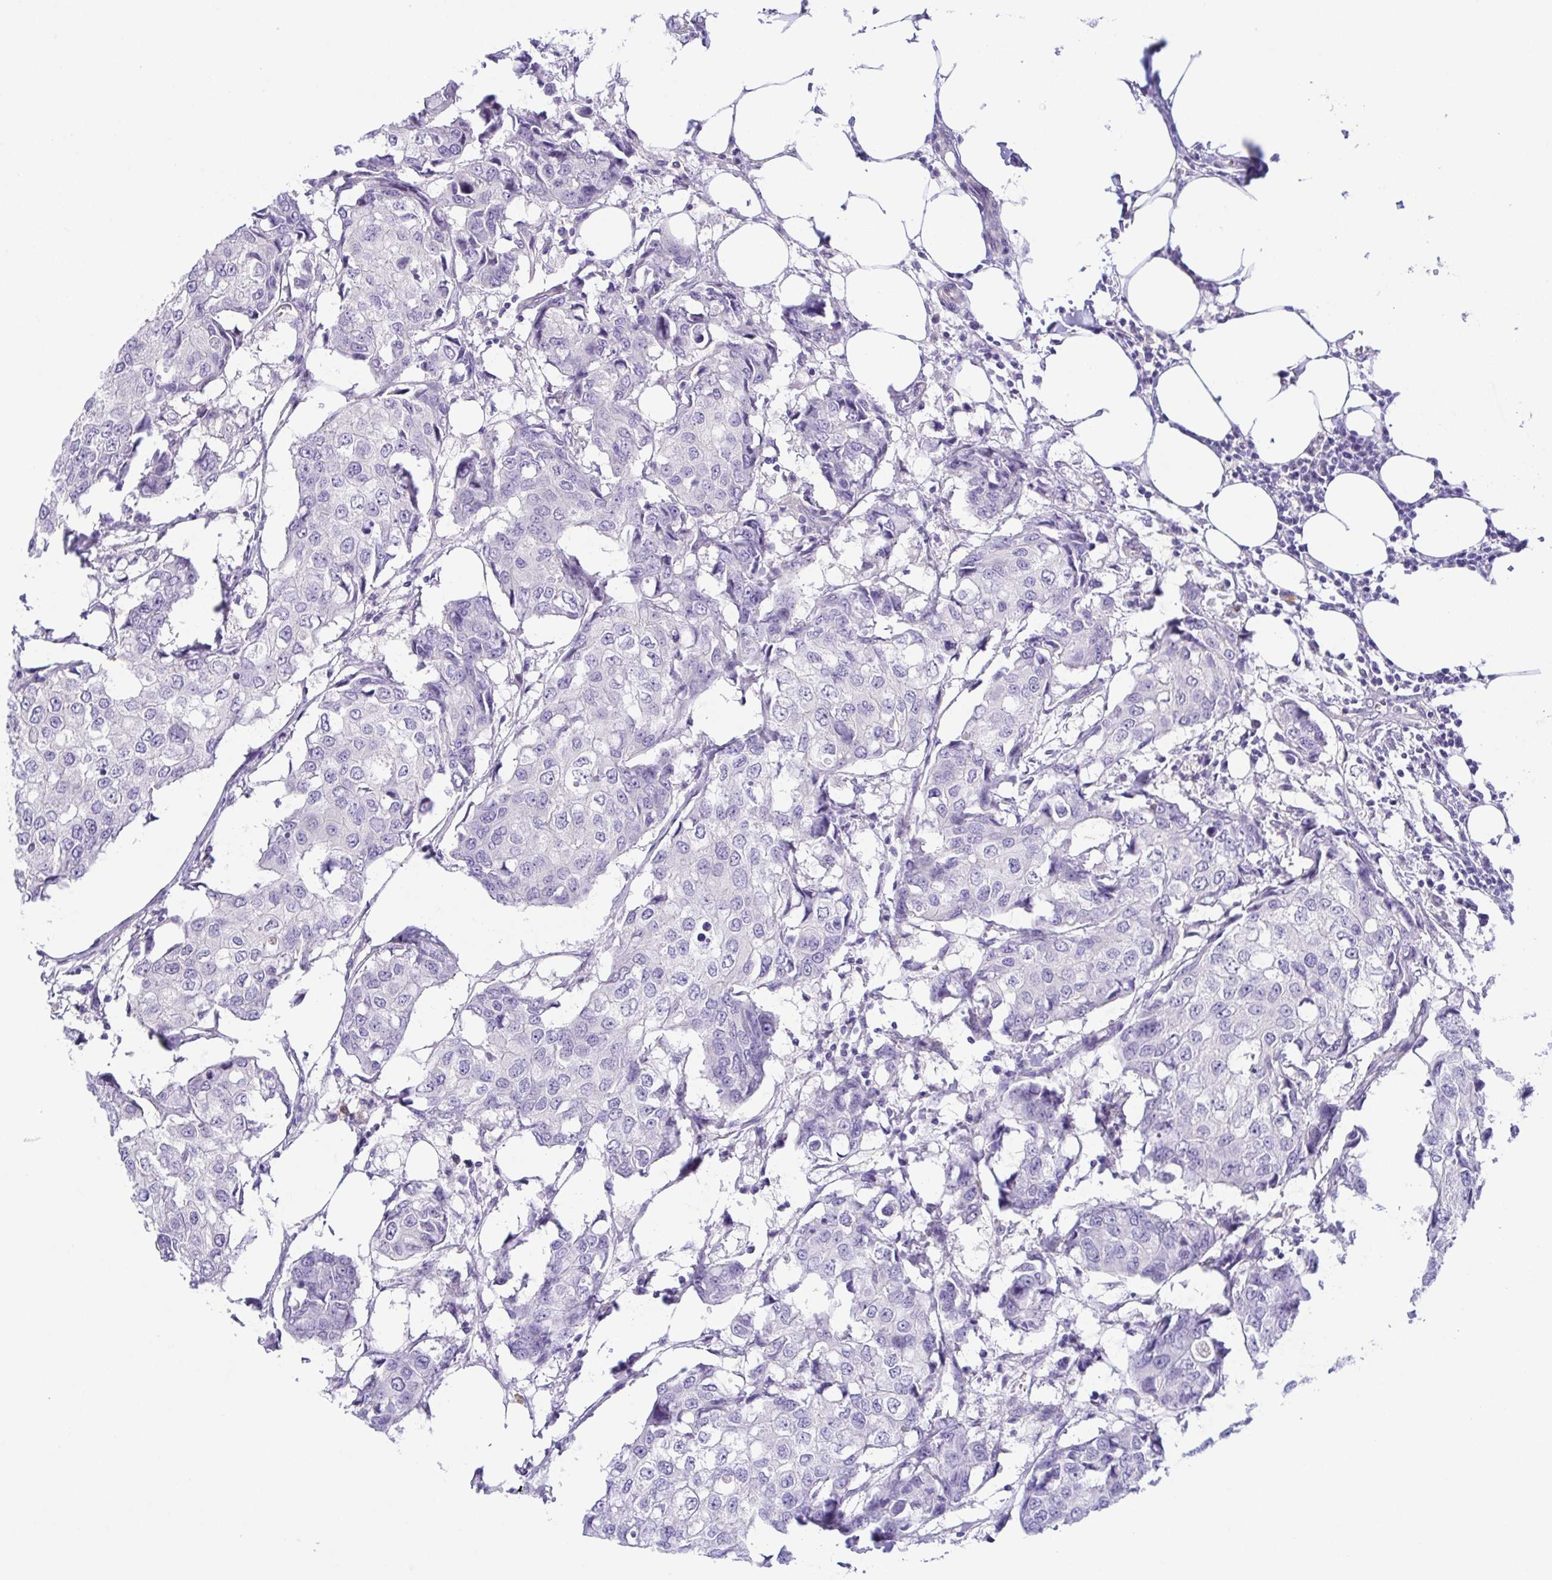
{"staining": {"intensity": "negative", "quantity": "none", "location": "none"}, "tissue": "breast cancer", "cell_type": "Tumor cells", "image_type": "cancer", "snomed": [{"axis": "morphology", "description": "Duct carcinoma"}, {"axis": "topography", "description": "Breast"}], "caption": "Breast infiltrating ductal carcinoma was stained to show a protein in brown. There is no significant staining in tumor cells.", "gene": "KRTDAP", "patient": {"sex": "female", "age": 27}}